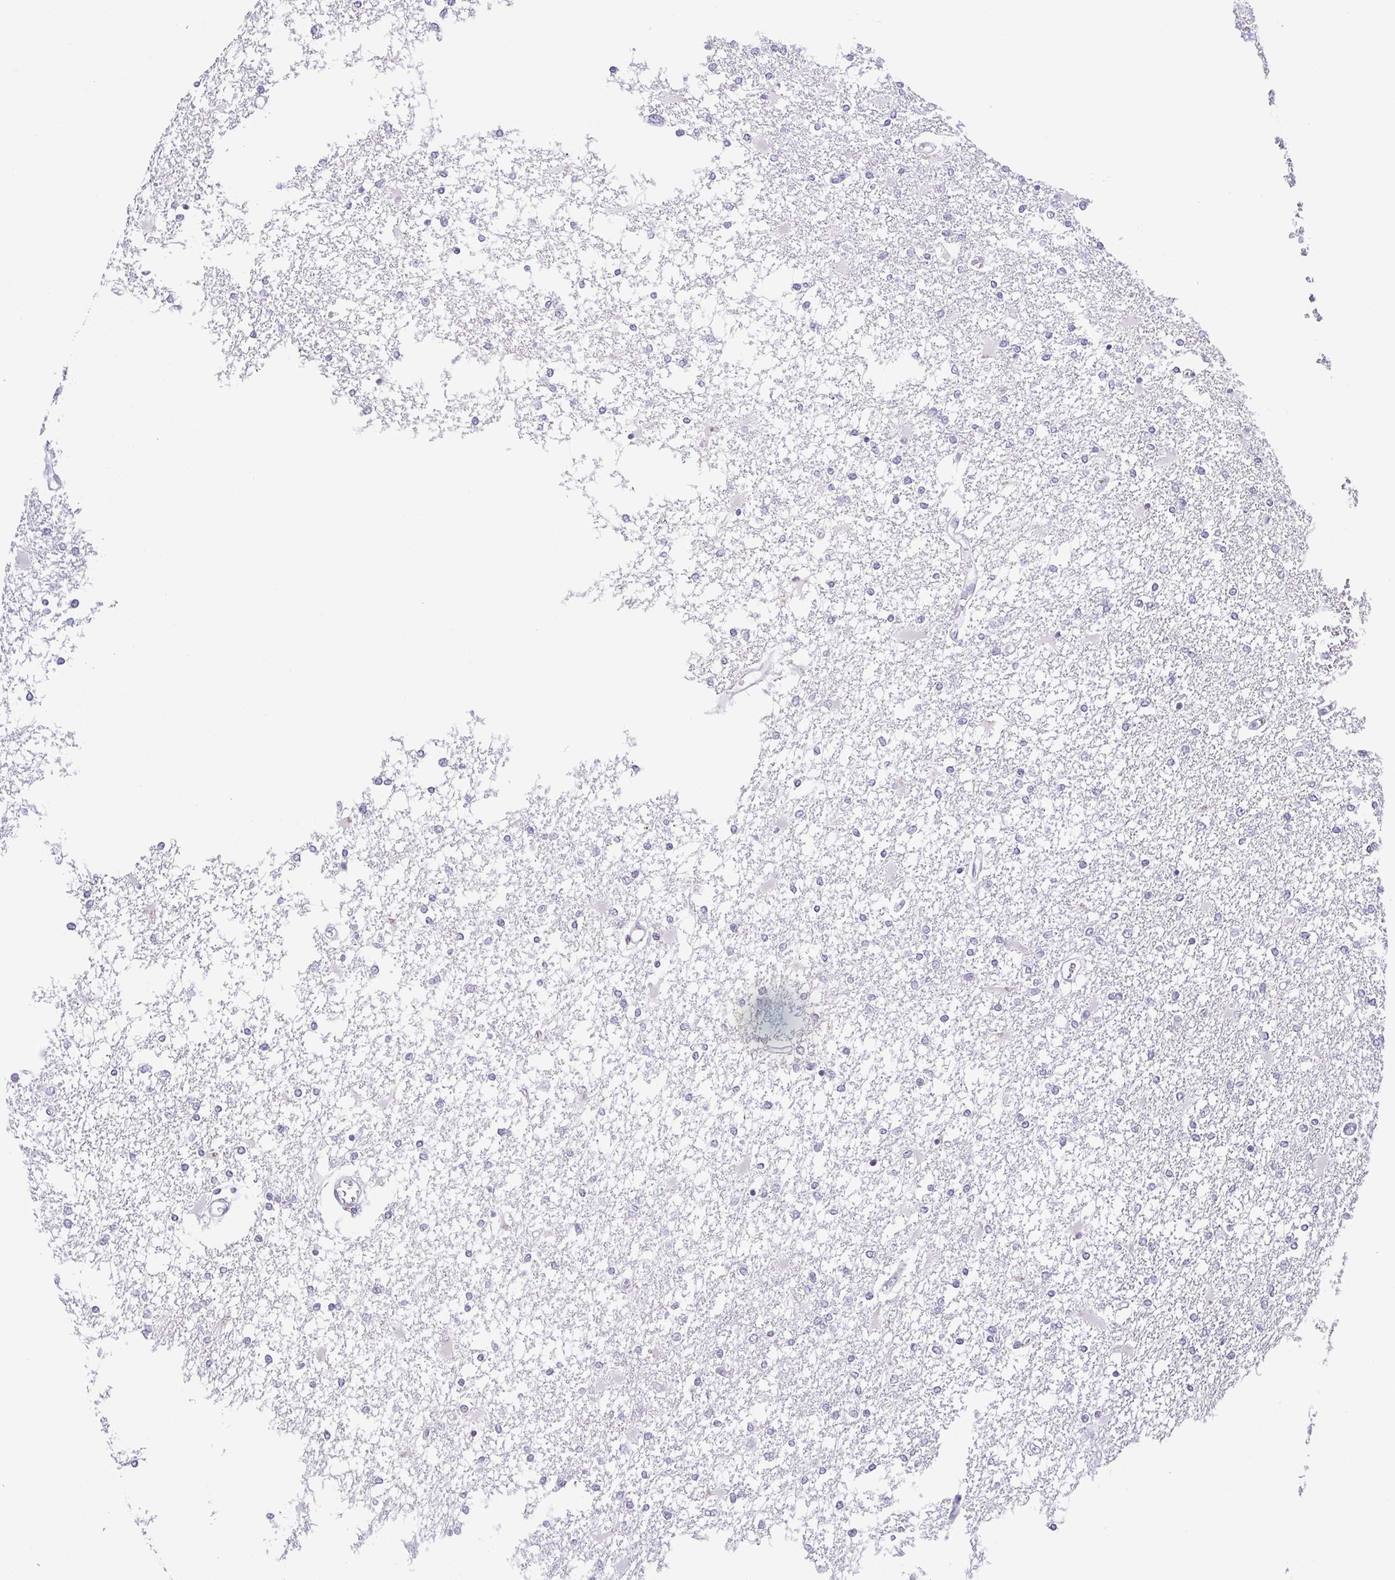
{"staining": {"intensity": "negative", "quantity": "none", "location": "none"}, "tissue": "glioma", "cell_type": "Tumor cells", "image_type": "cancer", "snomed": [{"axis": "morphology", "description": "Glioma, malignant, High grade"}, {"axis": "topography", "description": "Cerebral cortex"}], "caption": "Glioma was stained to show a protein in brown. There is no significant staining in tumor cells.", "gene": "ARPP21", "patient": {"sex": "male", "age": 79}}